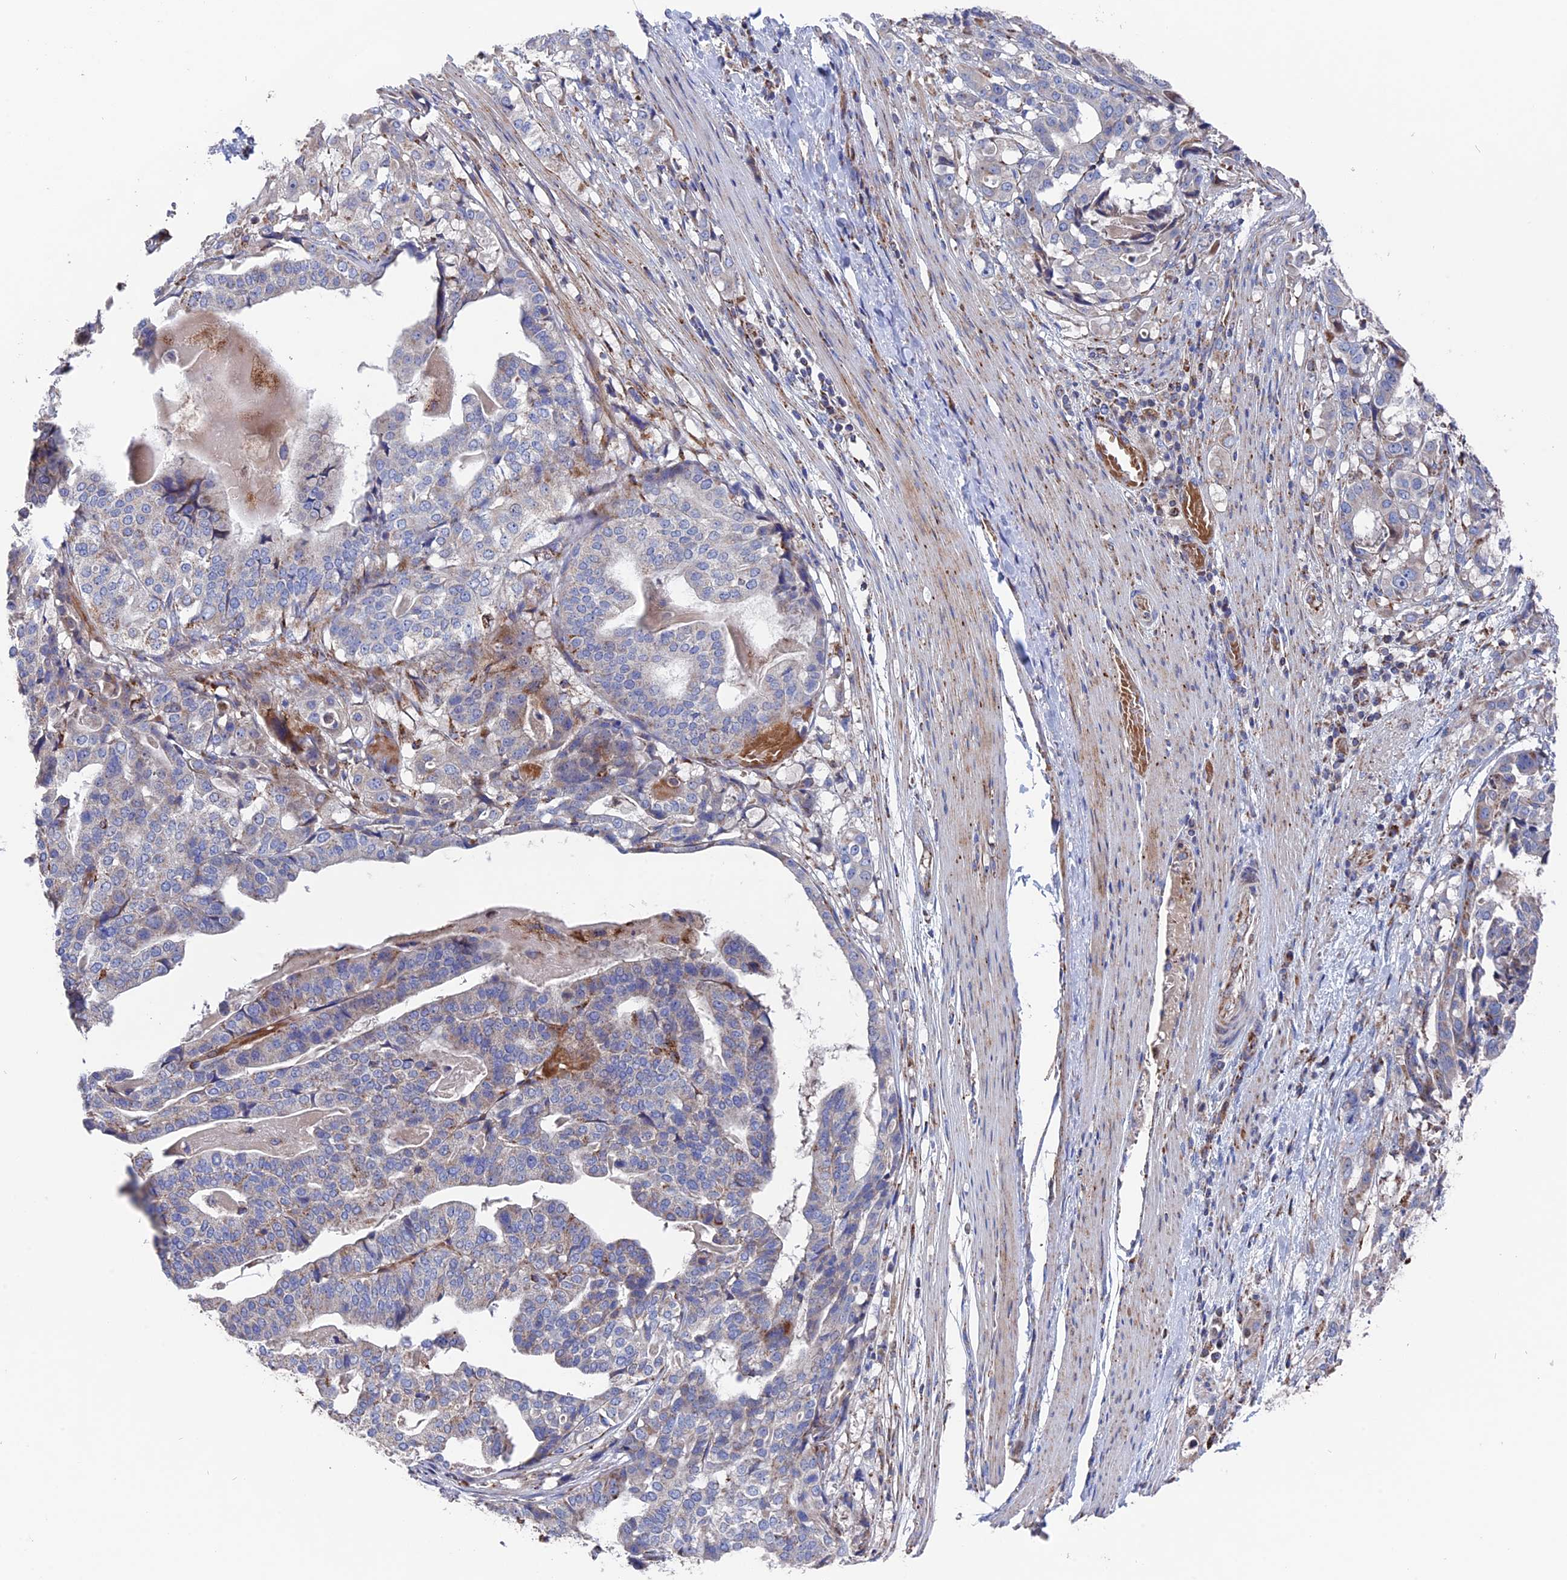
{"staining": {"intensity": "negative", "quantity": "none", "location": "none"}, "tissue": "stomach cancer", "cell_type": "Tumor cells", "image_type": "cancer", "snomed": [{"axis": "morphology", "description": "Adenocarcinoma, NOS"}, {"axis": "topography", "description": "Stomach"}], "caption": "The photomicrograph displays no staining of tumor cells in stomach adenocarcinoma.", "gene": "TGFA", "patient": {"sex": "male", "age": 48}}